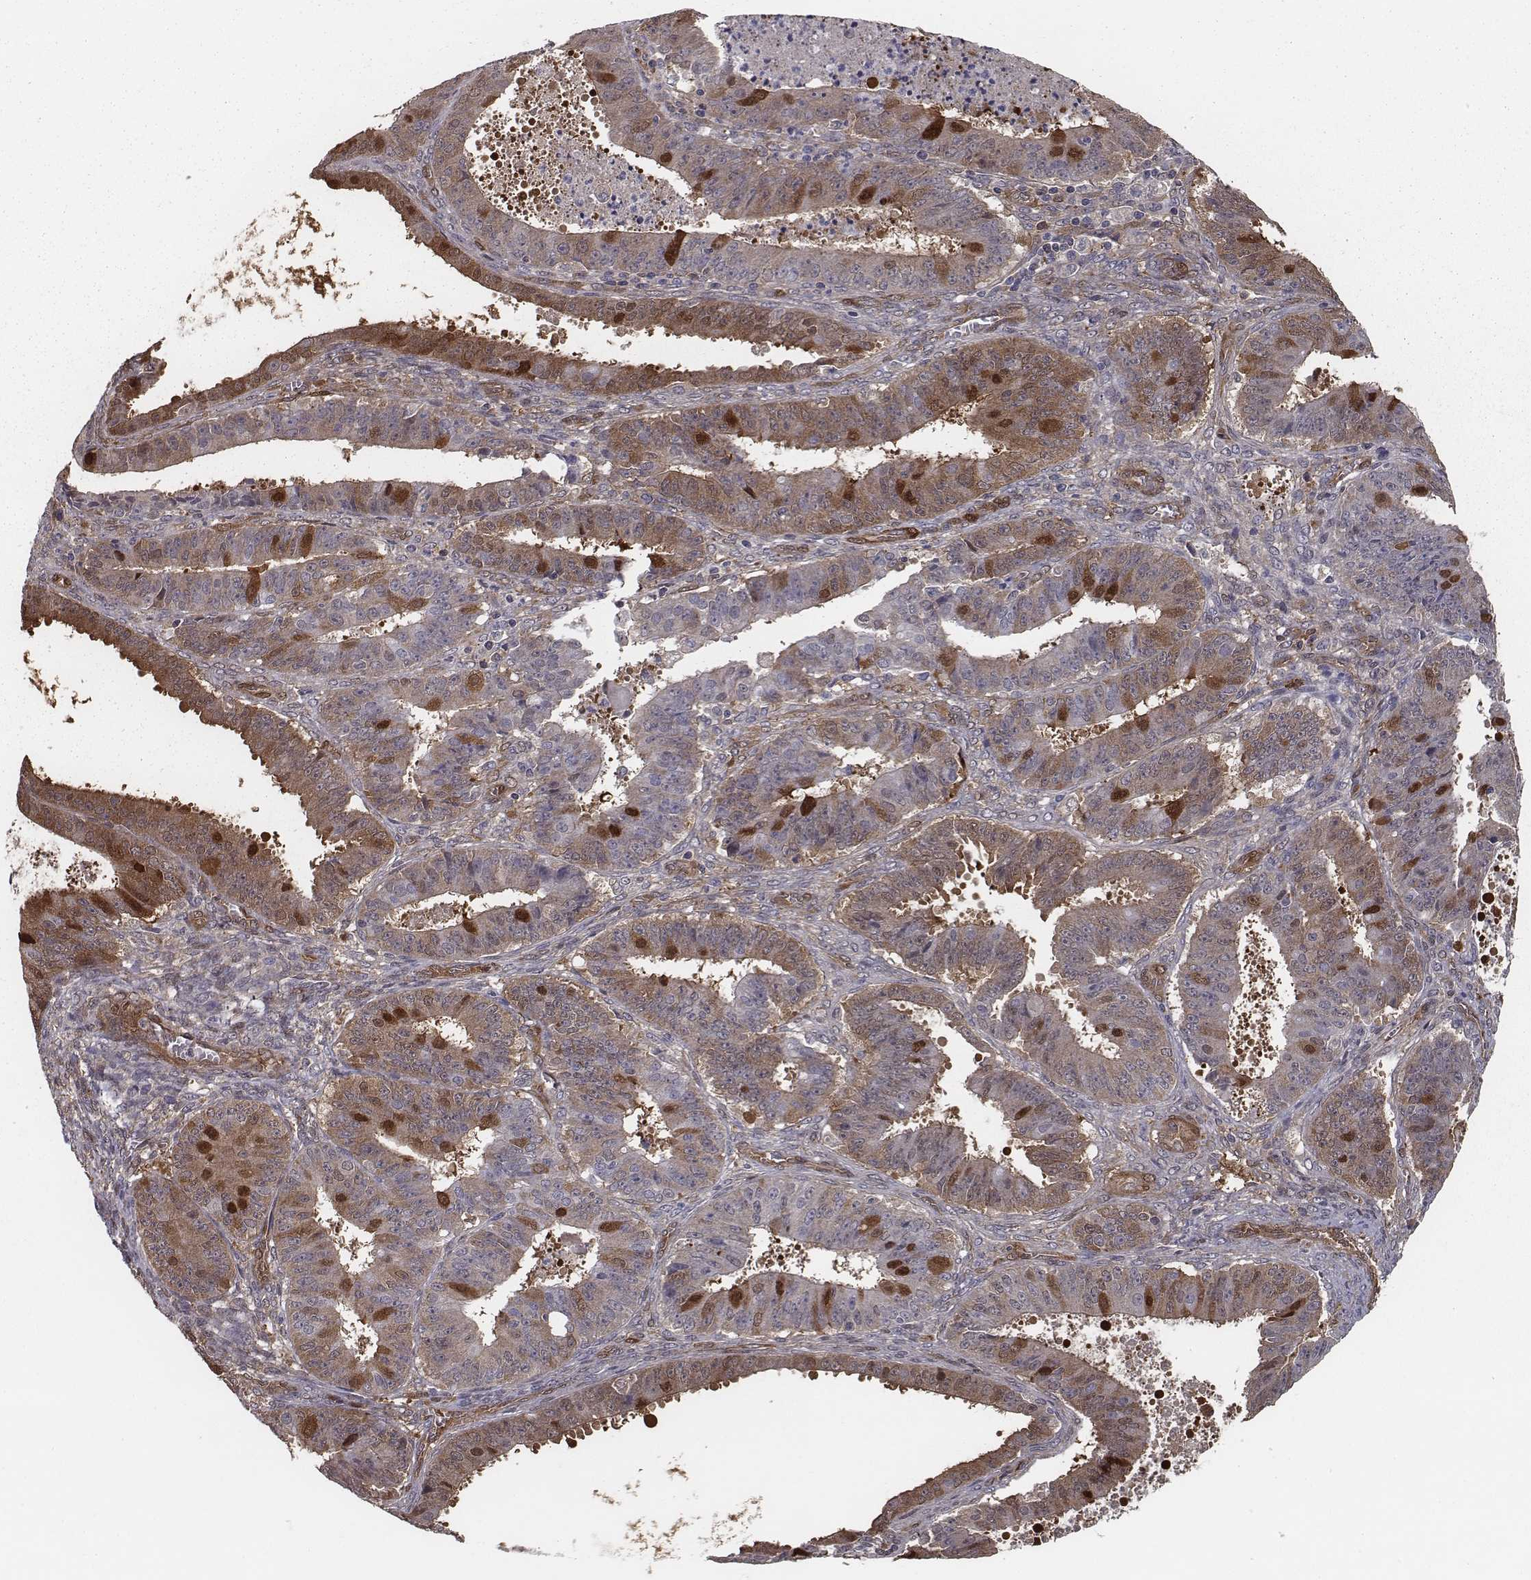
{"staining": {"intensity": "moderate", "quantity": ">75%", "location": "cytoplasmic/membranous"}, "tissue": "ovarian cancer", "cell_type": "Tumor cells", "image_type": "cancer", "snomed": [{"axis": "morphology", "description": "Carcinoma, endometroid"}, {"axis": "topography", "description": "Ovary"}], "caption": "Ovarian endometroid carcinoma stained with DAB immunohistochemistry (IHC) demonstrates medium levels of moderate cytoplasmic/membranous staining in approximately >75% of tumor cells. Nuclei are stained in blue.", "gene": "ISYNA1", "patient": {"sex": "female", "age": 42}}